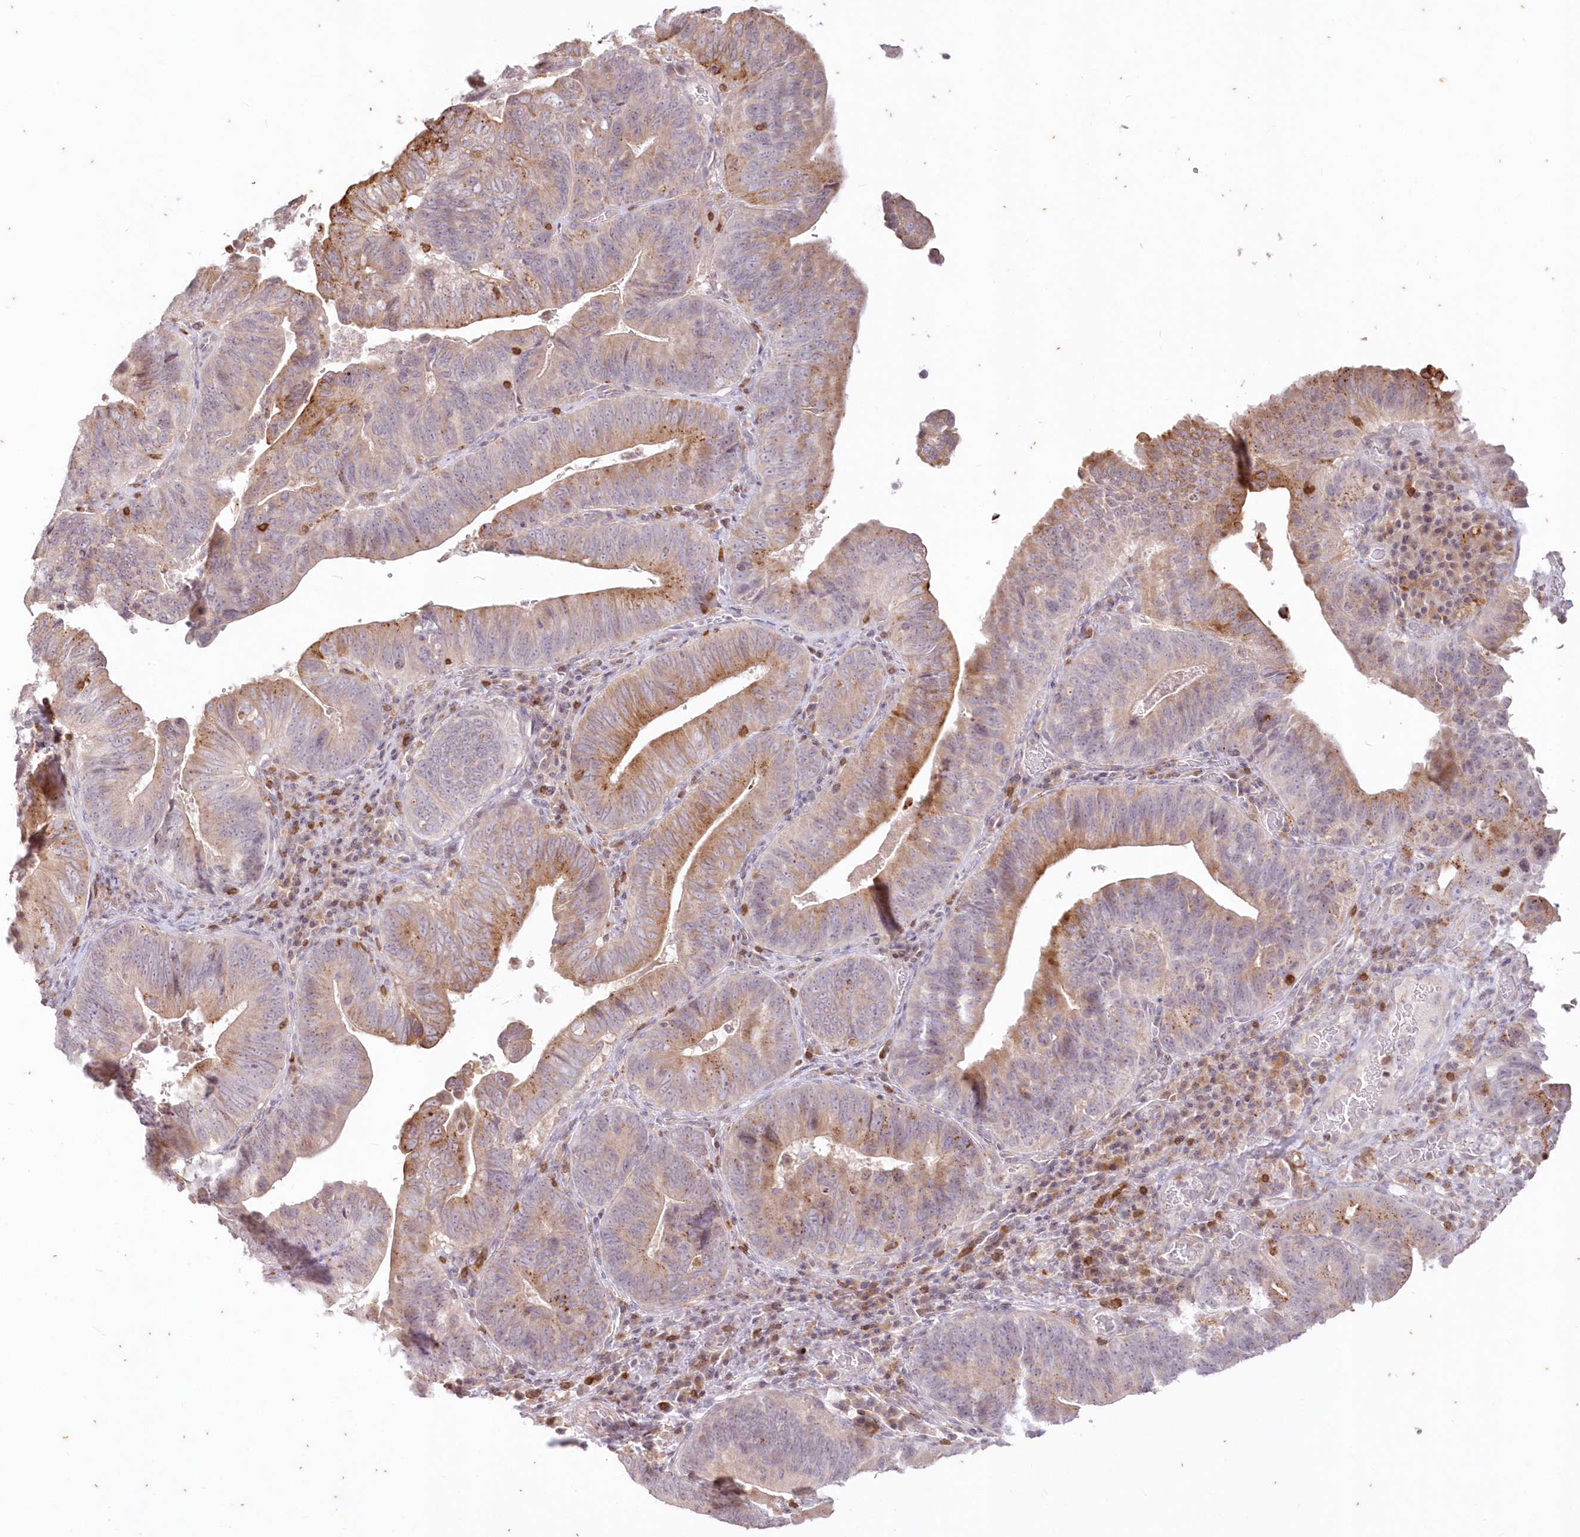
{"staining": {"intensity": "moderate", "quantity": "25%-75%", "location": "cytoplasmic/membranous"}, "tissue": "pancreatic cancer", "cell_type": "Tumor cells", "image_type": "cancer", "snomed": [{"axis": "morphology", "description": "Adenocarcinoma, NOS"}, {"axis": "topography", "description": "Pancreas"}], "caption": "DAB immunohistochemical staining of adenocarcinoma (pancreatic) displays moderate cytoplasmic/membranous protein staining in about 25%-75% of tumor cells. Ihc stains the protein in brown and the nuclei are stained blue.", "gene": "MTMR3", "patient": {"sex": "male", "age": 63}}